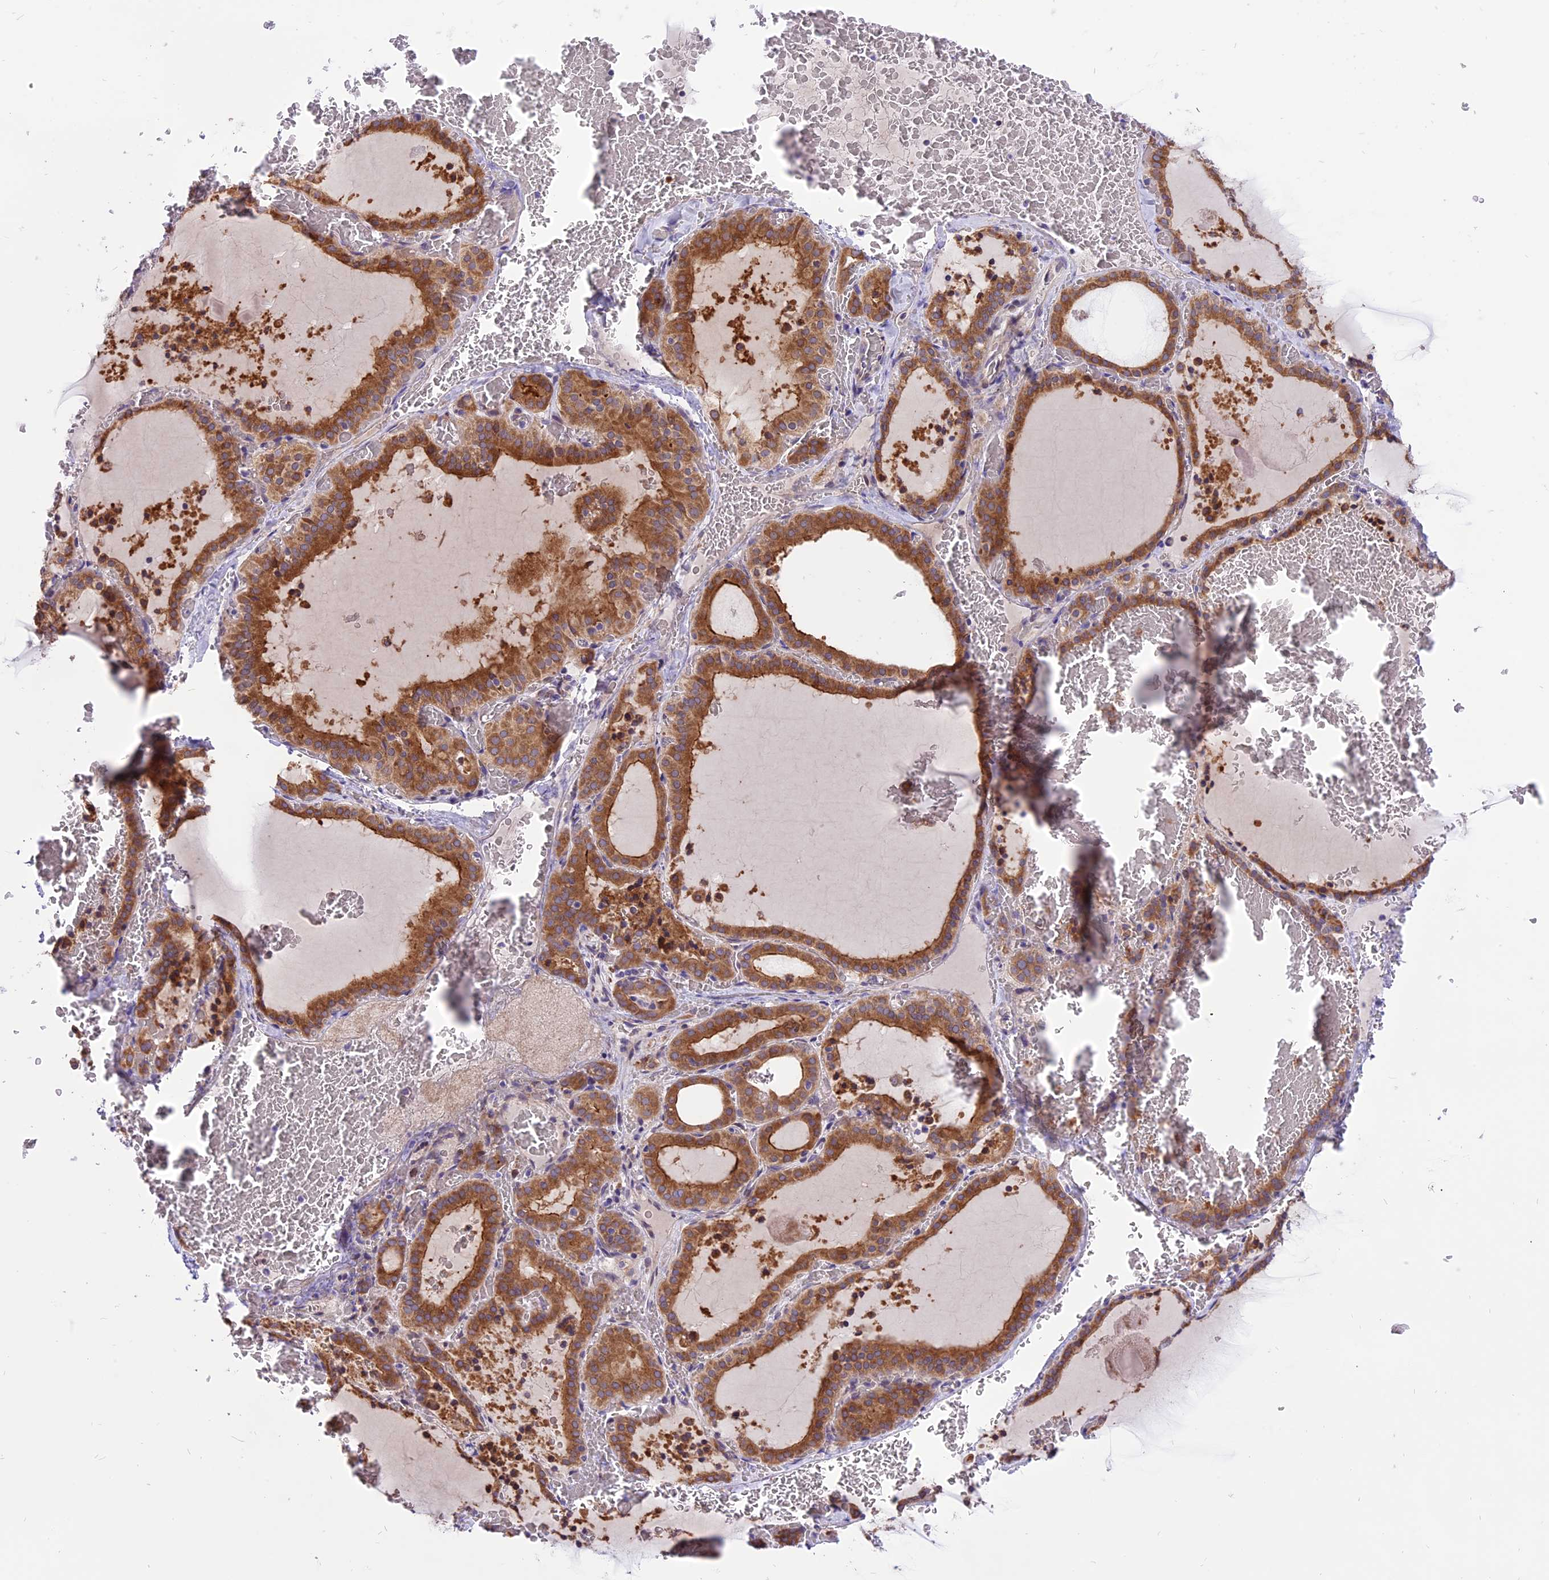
{"staining": {"intensity": "strong", "quantity": ">75%", "location": "cytoplasmic/membranous"}, "tissue": "thyroid gland", "cell_type": "Glandular cells", "image_type": "normal", "snomed": [{"axis": "morphology", "description": "Normal tissue, NOS"}, {"axis": "topography", "description": "Thyroid gland"}], "caption": "Immunohistochemical staining of normal human thyroid gland reveals high levels of strong cytoplasmic/membranous expression in about >75% of glandular cells. (brown staining indicates protein expression, while blue staining denotes nuclei).", "gene": "ARMCX6", "patient": {"sex": "female", "age": 39}}